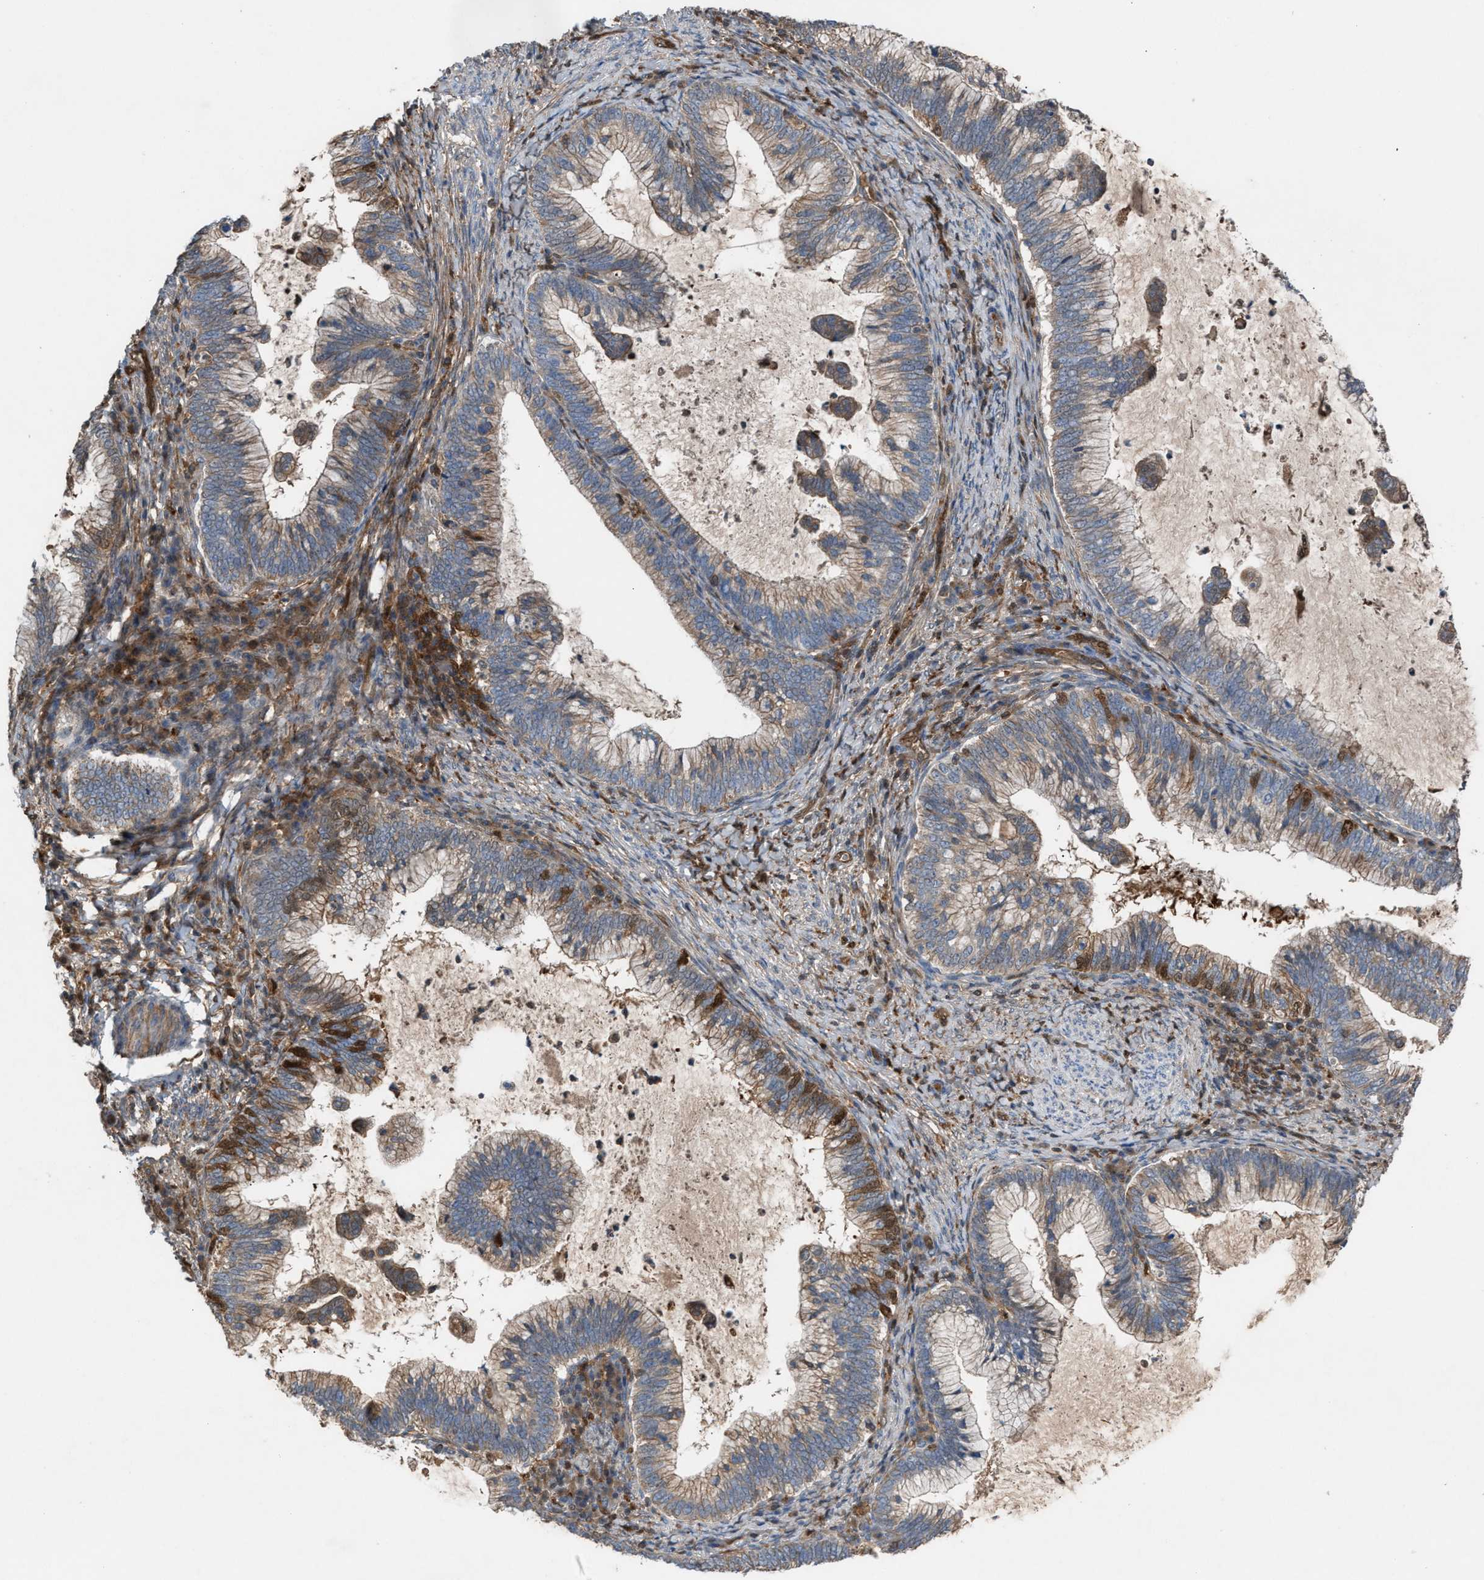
{"staining": {"intensity": "weak", "quantity": ">75%", "location": "cytoplasmic/membranous"}, "tissue": "cervical cancer", "cell_type": "Tumor cells", "image_type": "cancer", "snomed": [{"axis": "morphology", "description": "Adenocarcinoma, NOS"}, {"axis": "topography", "description": "Cervix"}], "caption": "The image shows immunohistochemical staining of cervical adenocarcinoma. There is weak cytoplasmic/membranous expression is identified in about >75% of tumor cells. The protein of interest is stained brown, and the nuclei are stained in blue (DAB (3,3'-diaminobenzidine) IHC with brightfield microscopy, high magnification).", "gene": "TPK1", "patient": {"sex": "female", "age": 36}}